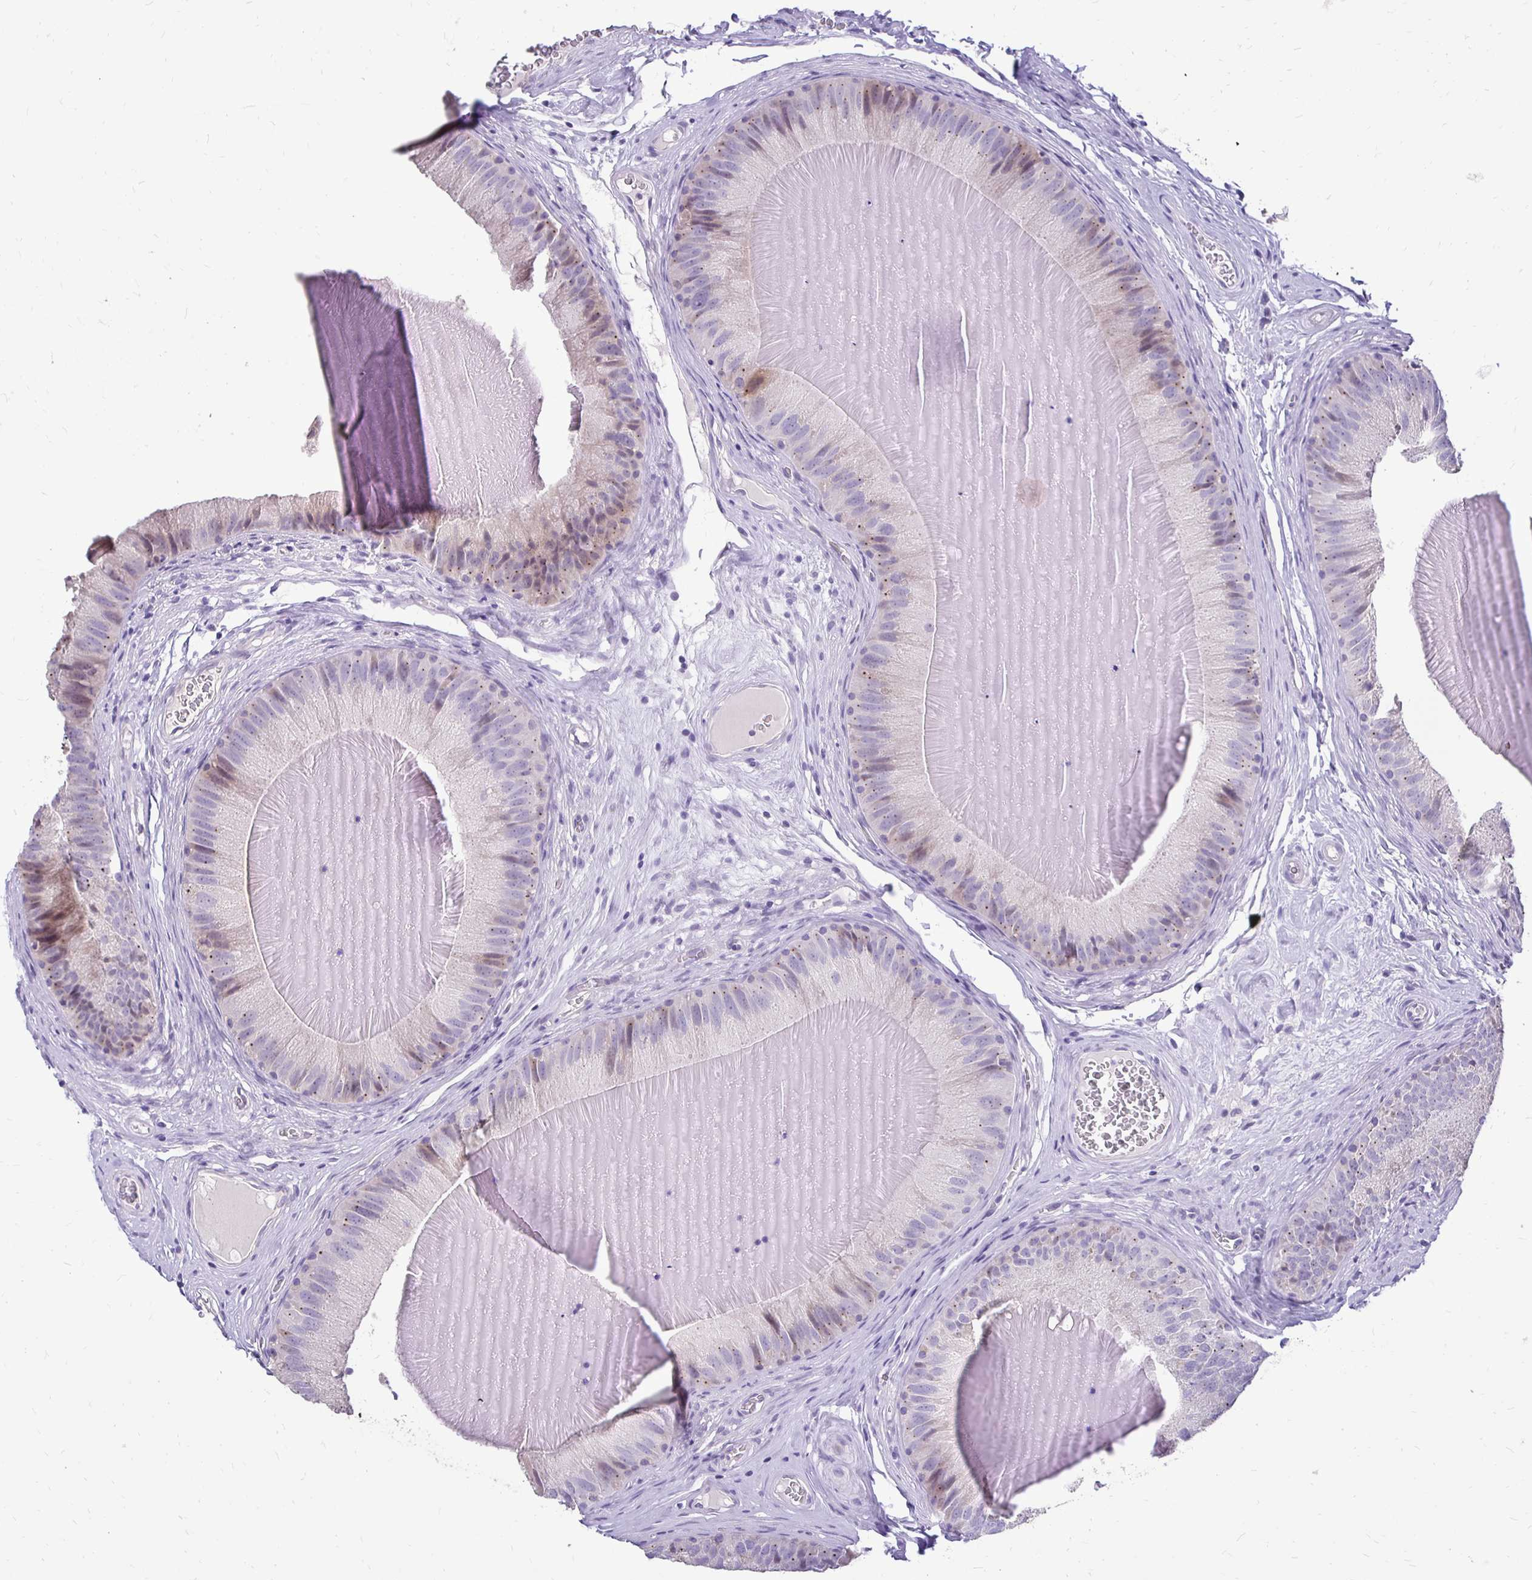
{"staining": {"intensity": "weak", "quantity": "<25%", "location": "cytoplasmic/membranous"}, "tissue": "epididymis", "cell_type": "Glandular cells", "image_type": "normal", "snomed": [{"axis": "morphology", "description": "Normal tissue, NOS"}, {"axis": "topography", "description": "Epididymis, spermatic cord, NOS"}], "caption": "Immunohistochemical staining of unremarkable epididymis displays no significant staining in glandular cells.", "gene": "GAS2", "patient": {"sex": "male", "age": 39}}